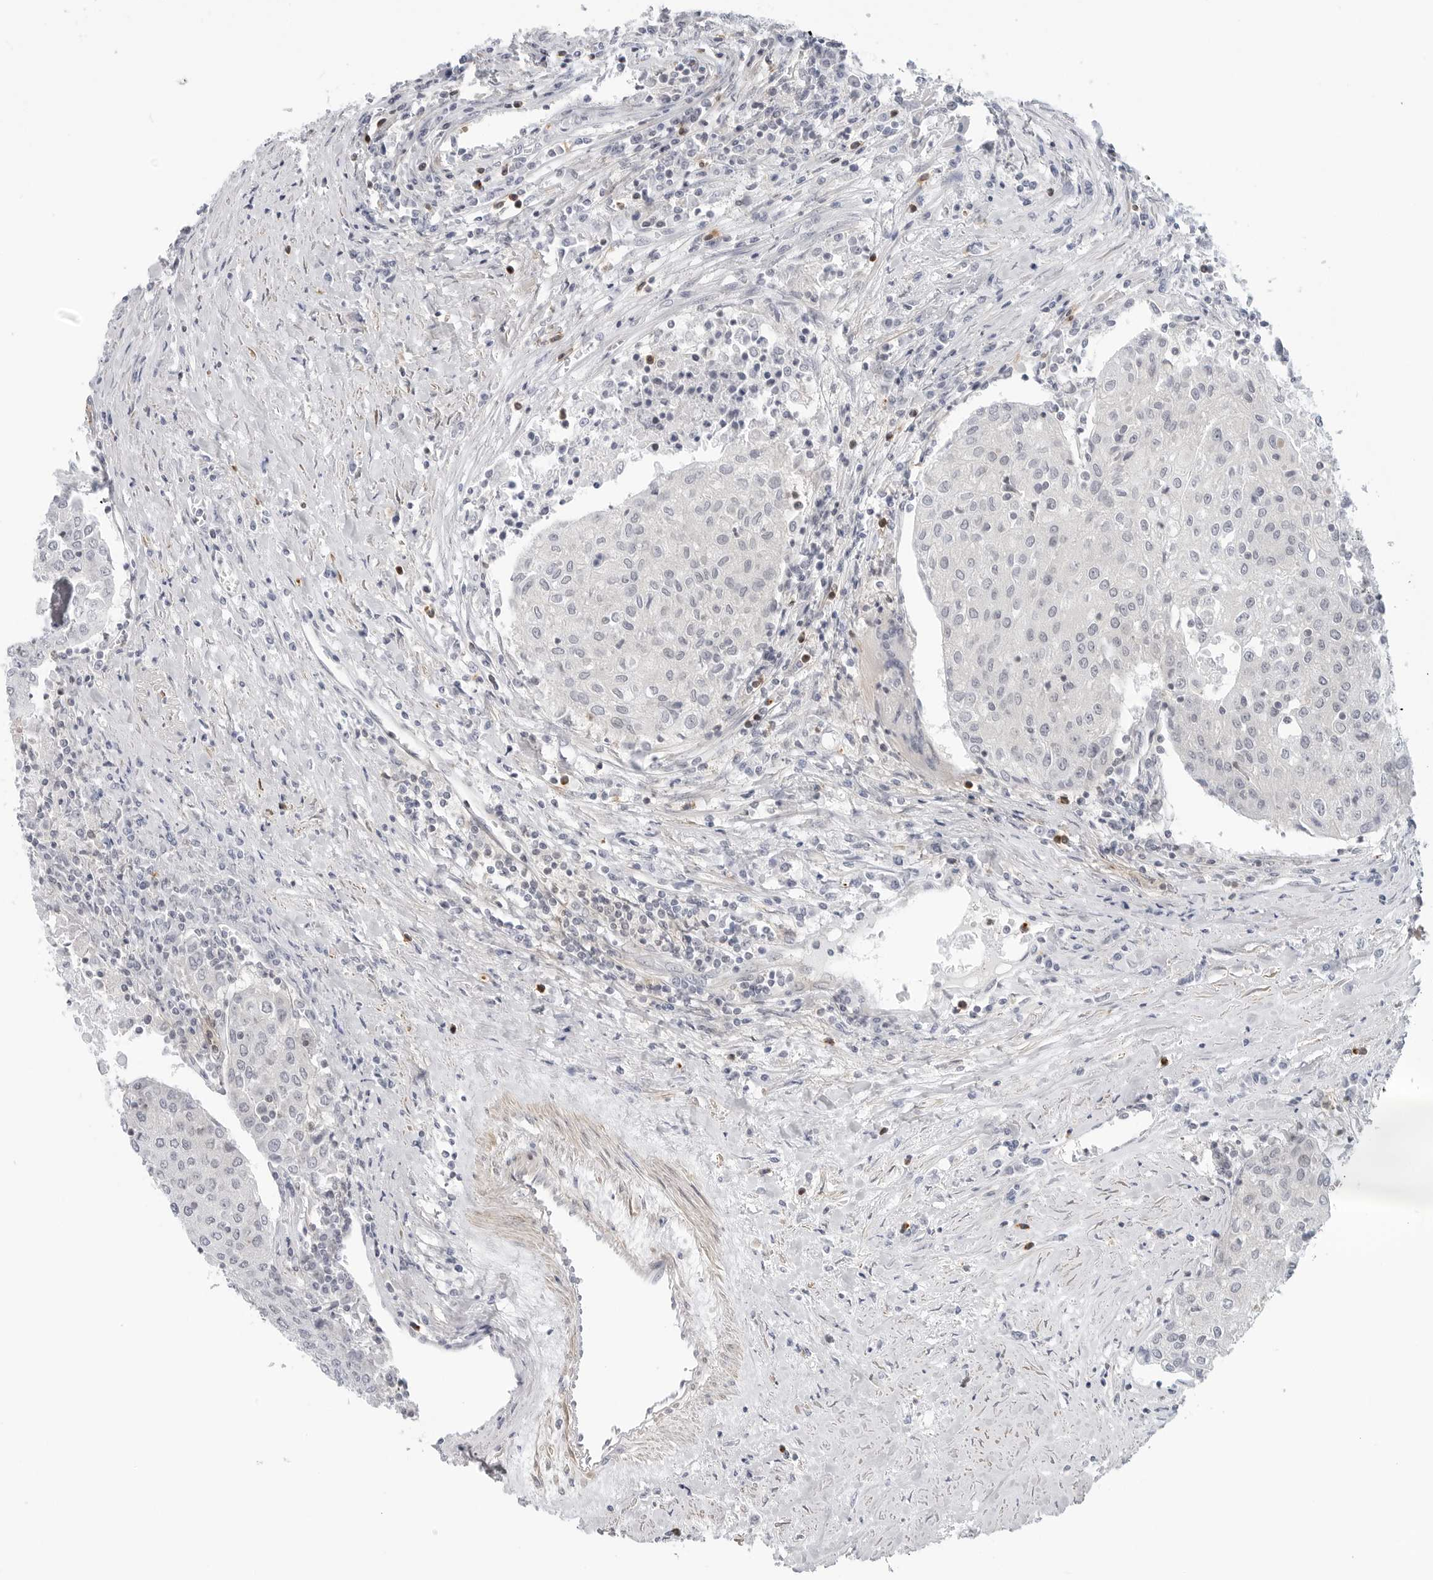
{"staining": {"intensity": "negative", "quantity": "none", "location": "none"}, "tissue": "urothelial cancer", "cell_type": "Tumor cells", "image_type": "cancer", "snomed": [{"axis": "morphology", "description": "Urothelial carcinoma, High grade"}, {"axis": "topography", "description": "Urinary bladder"}], "caption": "An immunohistochemistry (IHC) micrograph of urothelial carcinoma (high-grade) is shown. There is no staining in tumor cells of urothelial carcinoma (high-grade). (Brightfield microscopy of DAB immunohistochemistry (IHC) at high magnification).", "gene": "STXBP3", "patient": {"sex": "female", "age": 85}}